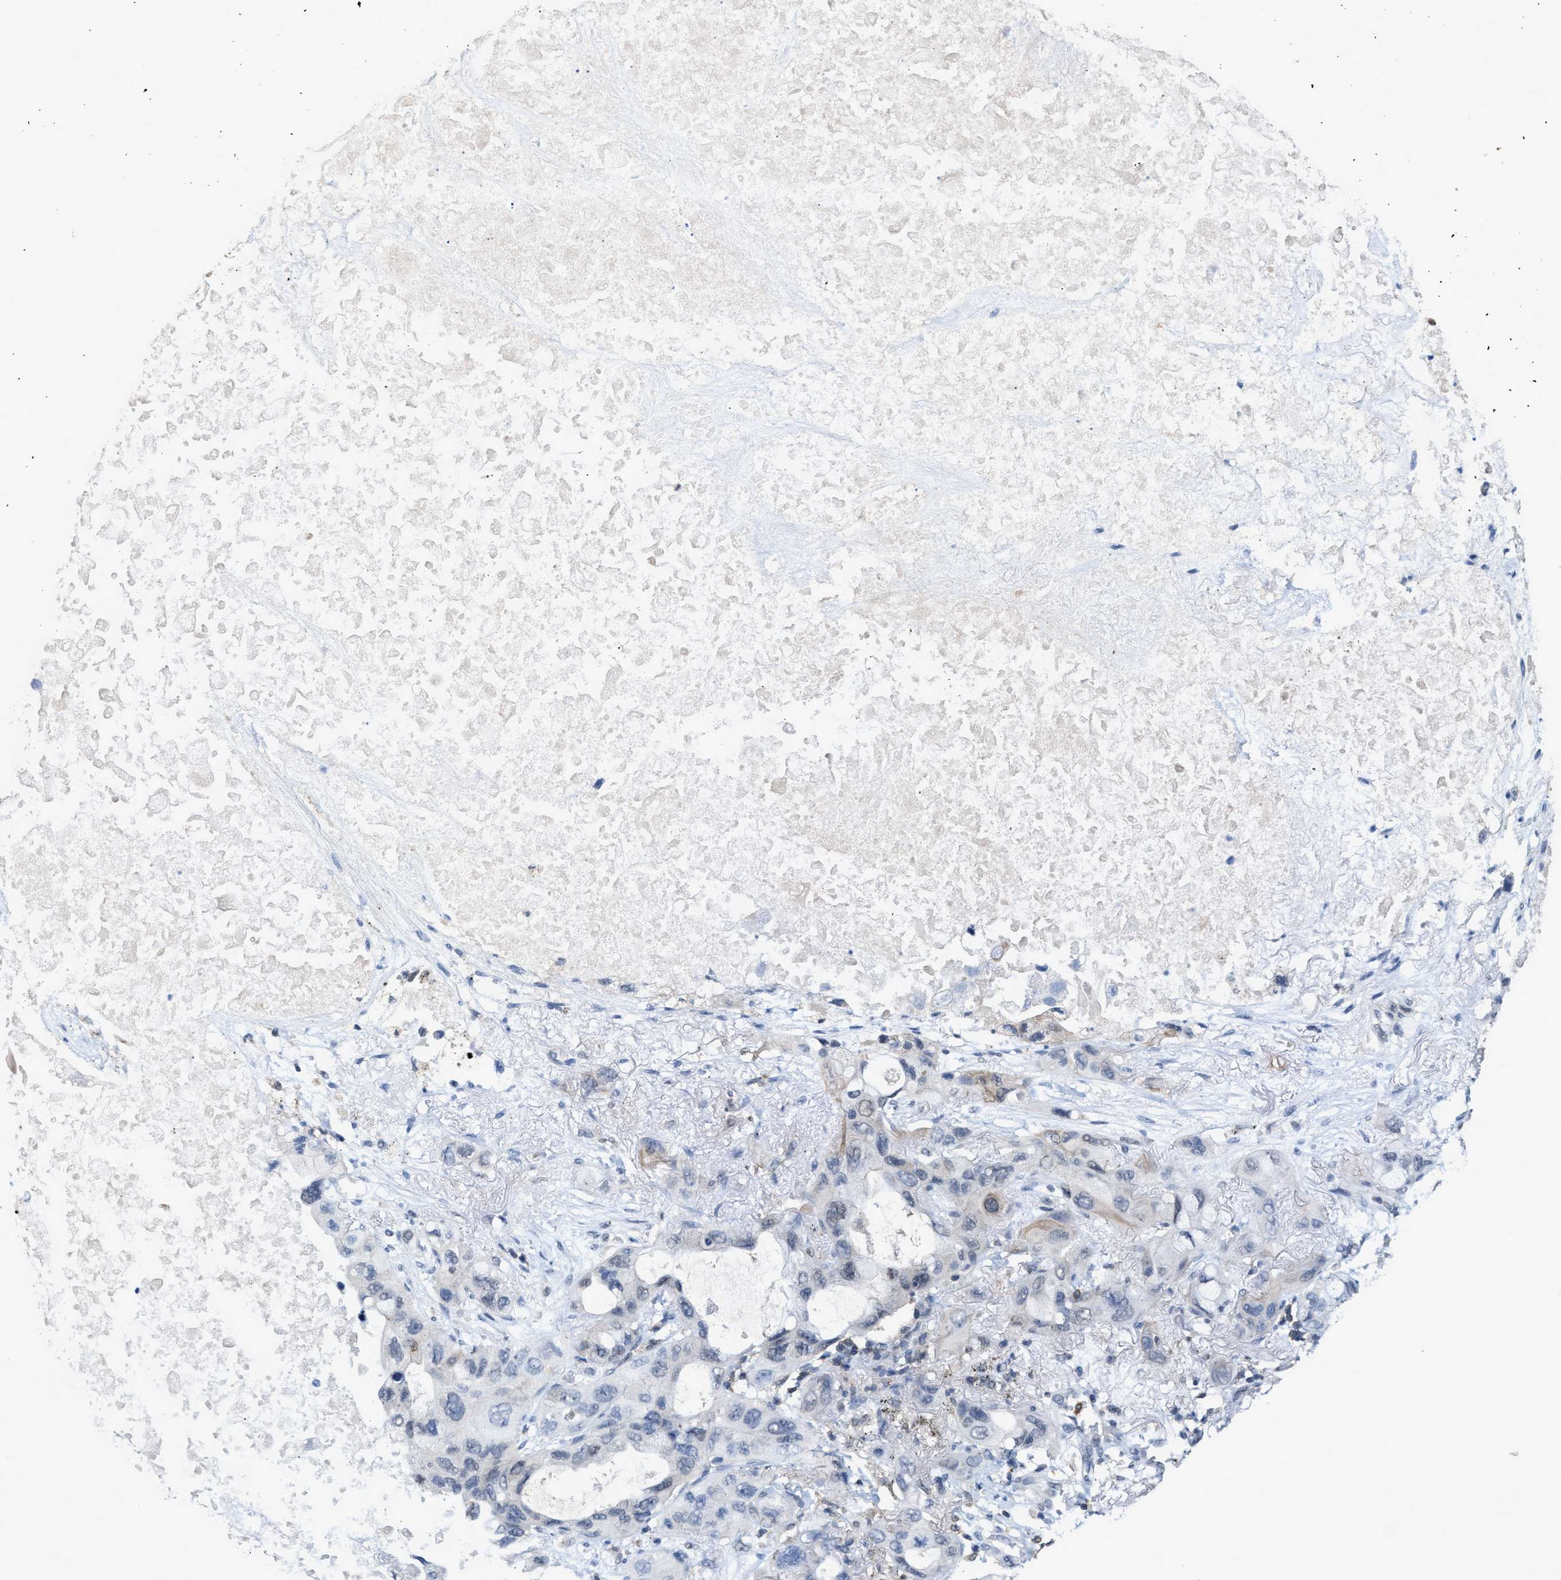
{"staining": {"intensity": "weak", "quantity": "<25%", "location": "cytoplasmic/membranous,nuclear"}, "tissue": "lung cancer", "cell_type": "Tumor cells", "image_type": "cancer", "snomed": [{"axis": "morphology", "description": "Squamous cell carcinoma, NOS"}, {"axis": "topography", "description": "Lung"}], "caption": "Immunohistochemistry photomicrograph of squamous cell carcinoma (lung) stained for a protein (brown), which shows no staining in tumor cells.", "gene": "FGD3", "patient": {"sex": "female", "age": 73}}